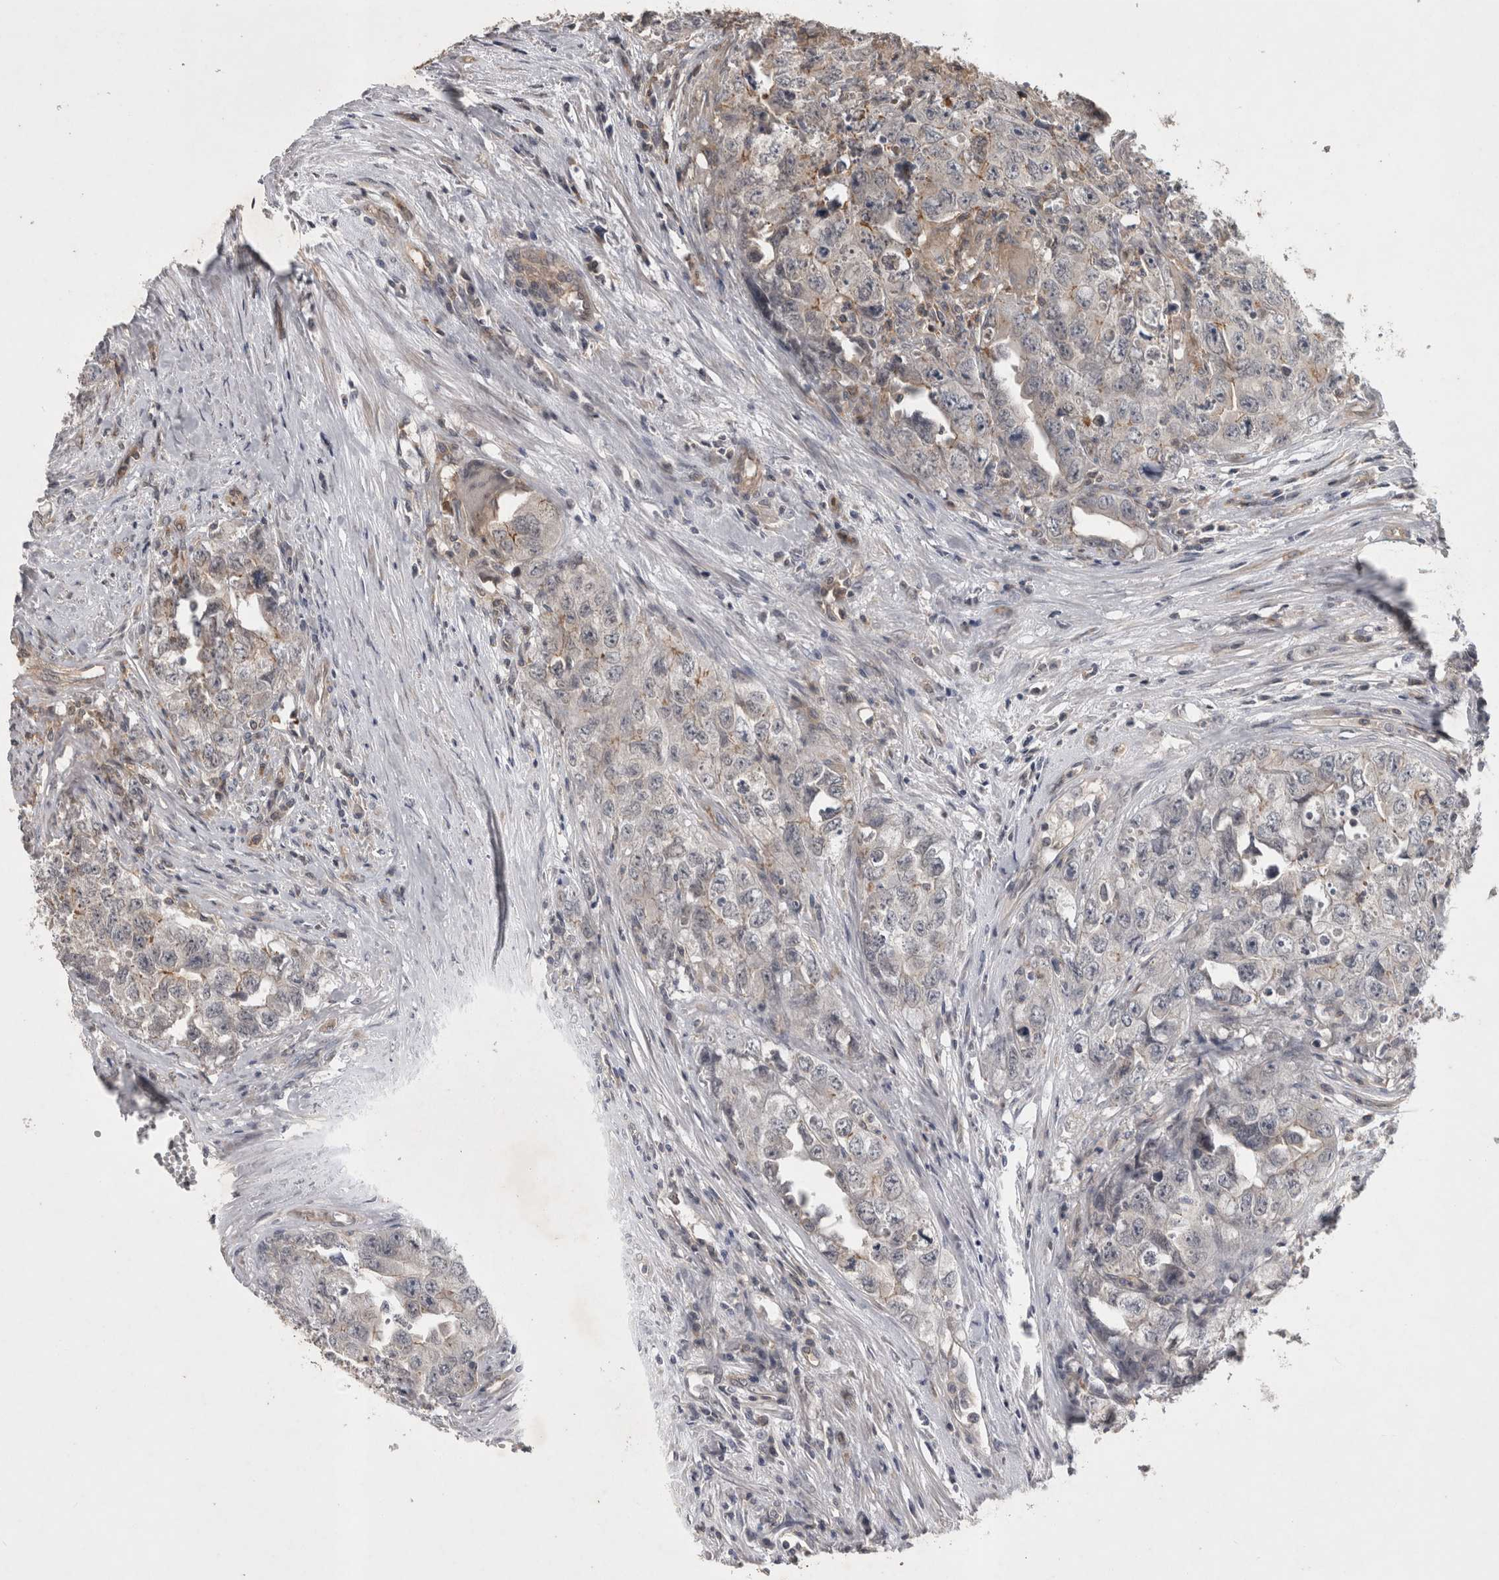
{"staining": {"intensity": "negative", "quantity": "none", "location": "none"}, "tissue": "testis cancer", "cell_type": "Tumor cells", "image_type": "cancer", "snomed": [{"axis": "morphology", "description": "Seminoma, NOS"}, {"axis": "morphology", "description": "Carcinoma, Embryonal, NOS"}, {"axis": "topography", "description": "Testis"}], "caption": "A histopathology image of embryonal carcinoma (testis) stained for a protein displays no brown staining in tumor cells.", "gene": "SPATA48", "patient": {"sex": "male", "age": 43}}